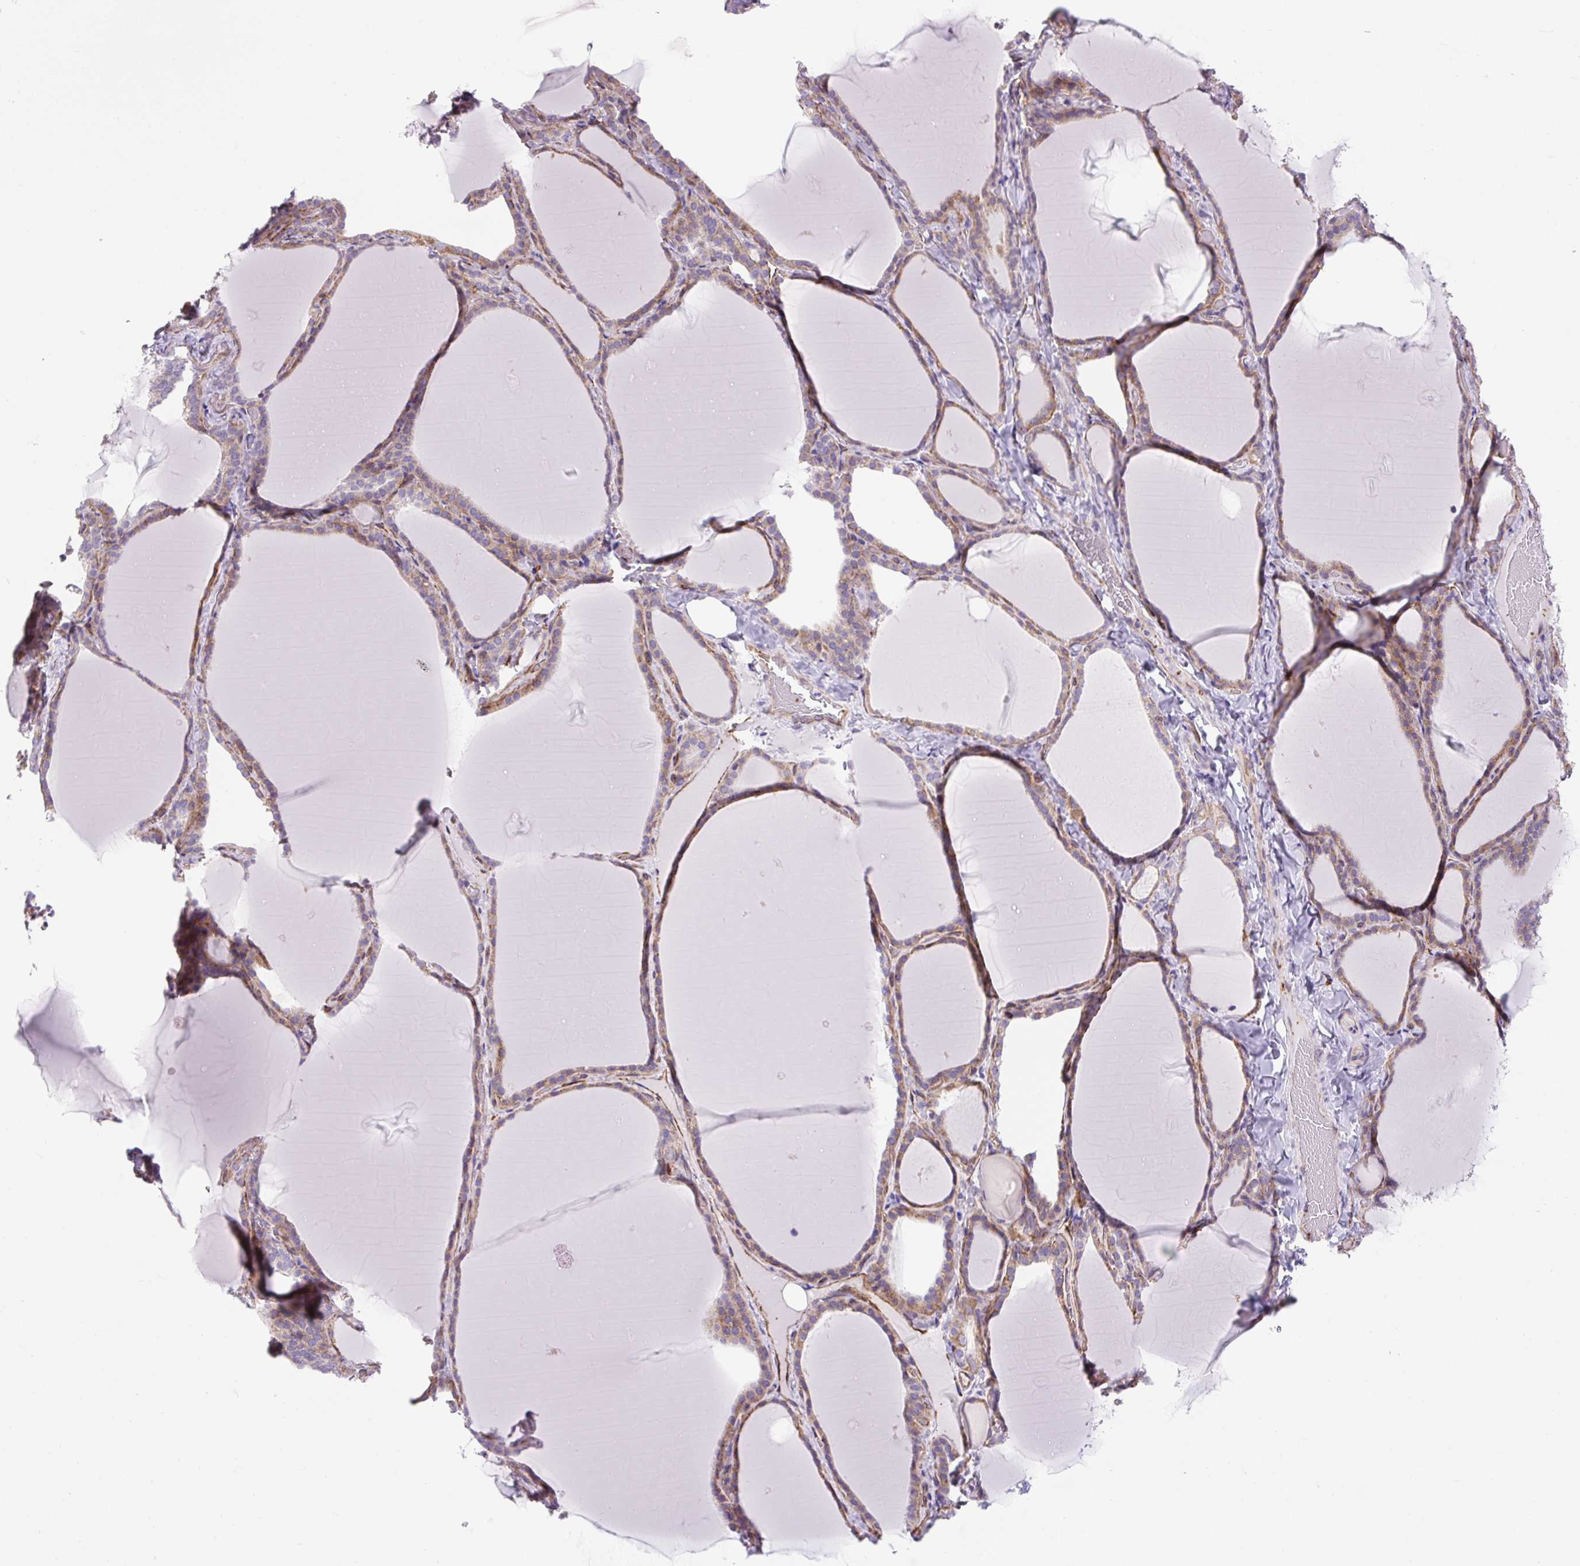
{"staining": {"intensity": "weak", "quantity": ">75%", "location": "cytoplasmic/membranous"}, "tissue": "thyroid gland", "cell_type": "Glandular cells", "image_type": "normal", "snomed": [{"axis": "morphology", "description": "Normal tissue, NOS"}, {"axis": "topography", "description": "Thyroid gland"}], "caption": "Immunohistochemical staining of benign human thyroid gland reveals weak cytoplasmic/membranous protein staining in about >75% of glandular cells.", "gene": "RNASE10", "patient": {"sex": "female", "age": 22}}